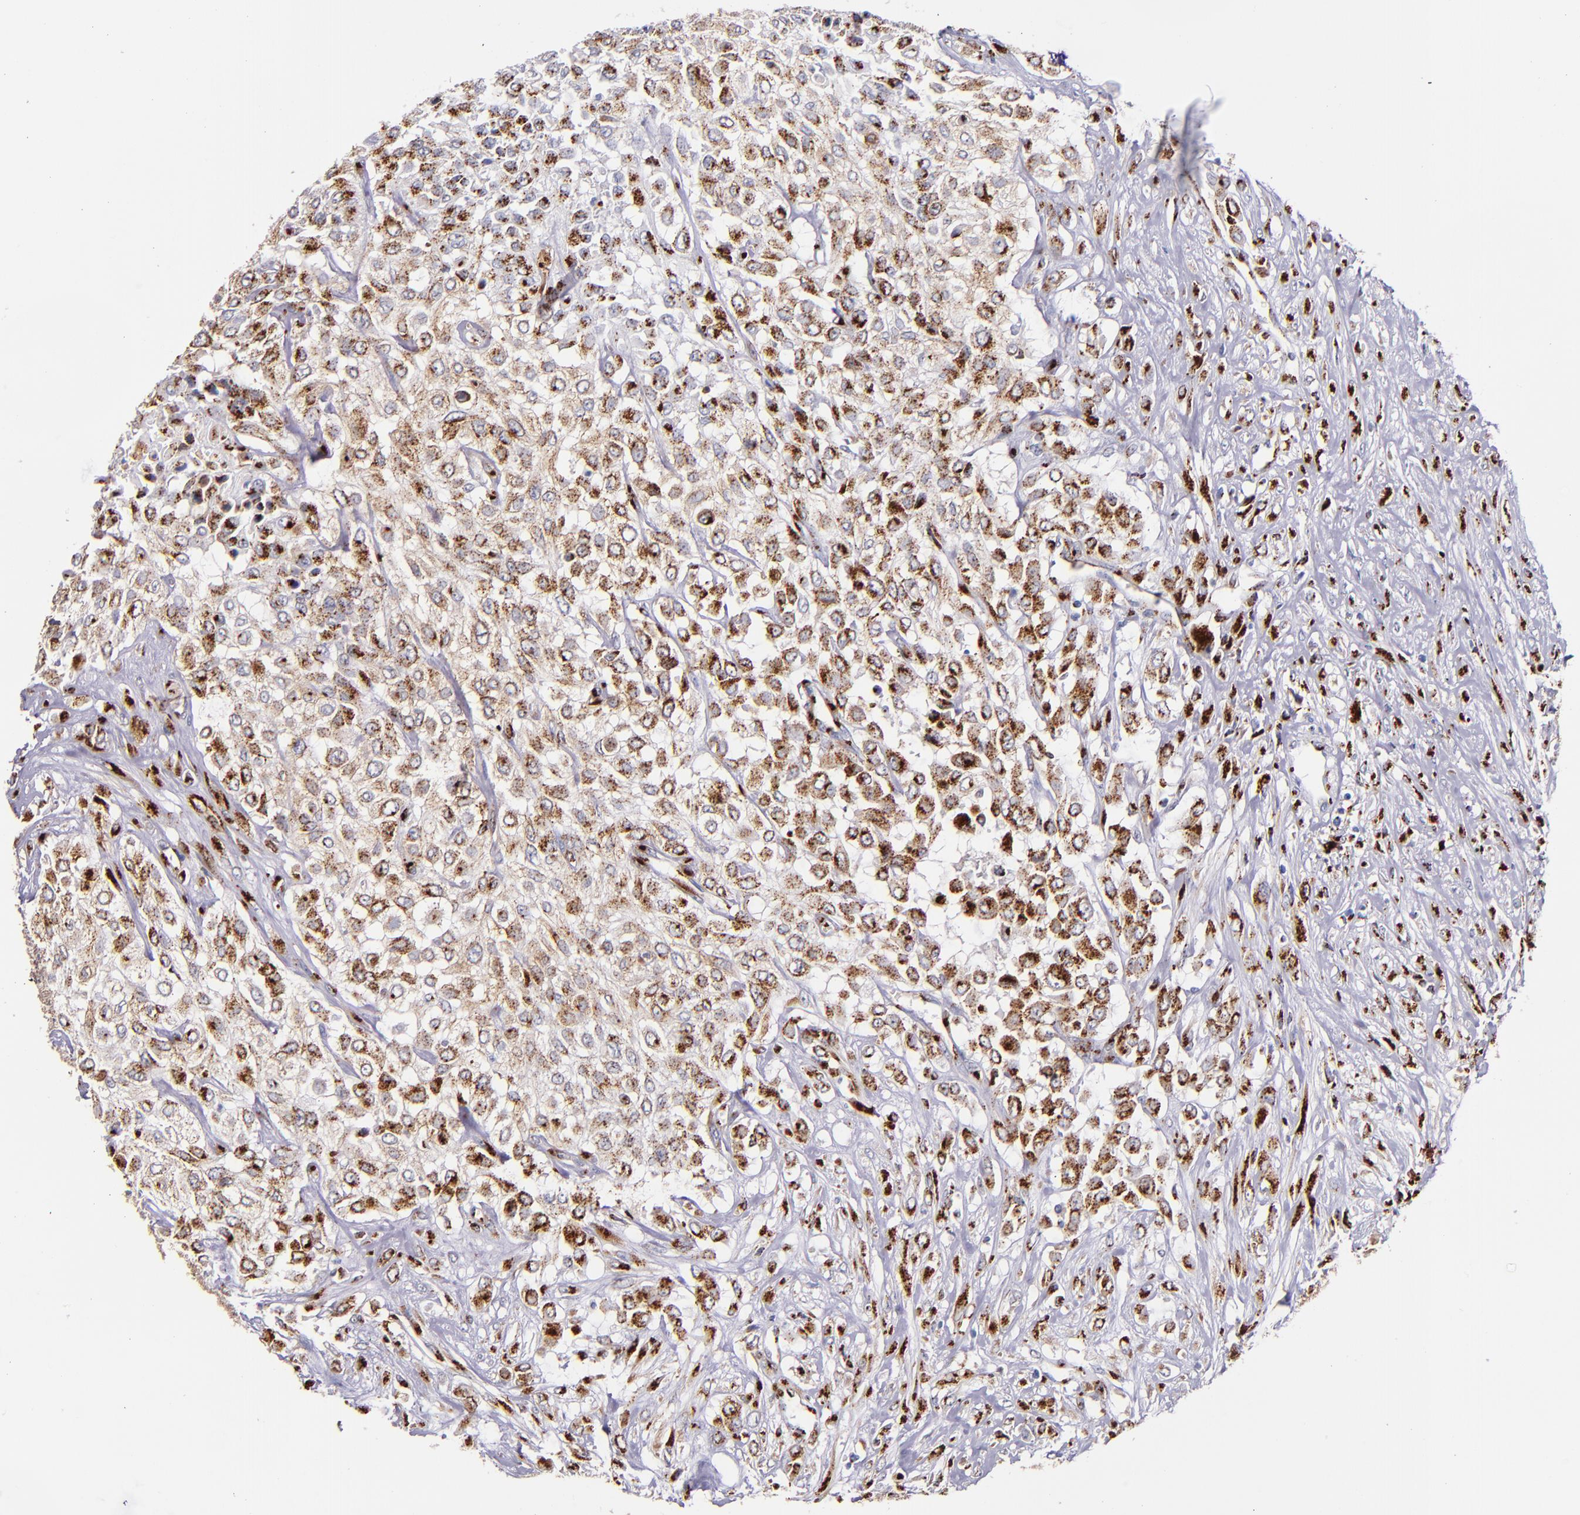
{"staining": {"intensity": "moderate", "quantity": ">75%", "location": "cytoplasmic/membranous"}, "tissue": "urothelial cancer", "cell_type": "Tumor cells", "image_type": "cancer", "snomed": [{"axis": "morphology", "description": "Urothelial carcinoma, High grade"}, {"axis": "topography", "description": "Urinary bladder"}], "caption": "A high-resolution photomicrograph shows immunohistochemistry staining of high-grade urothelial carcinoma, which exhibits moderate cytoplasmic/membranous expression in approximately >75% of tumor cells.", "gene": "GOLIM4", "patient": {"sex": "male", "age": 57}}